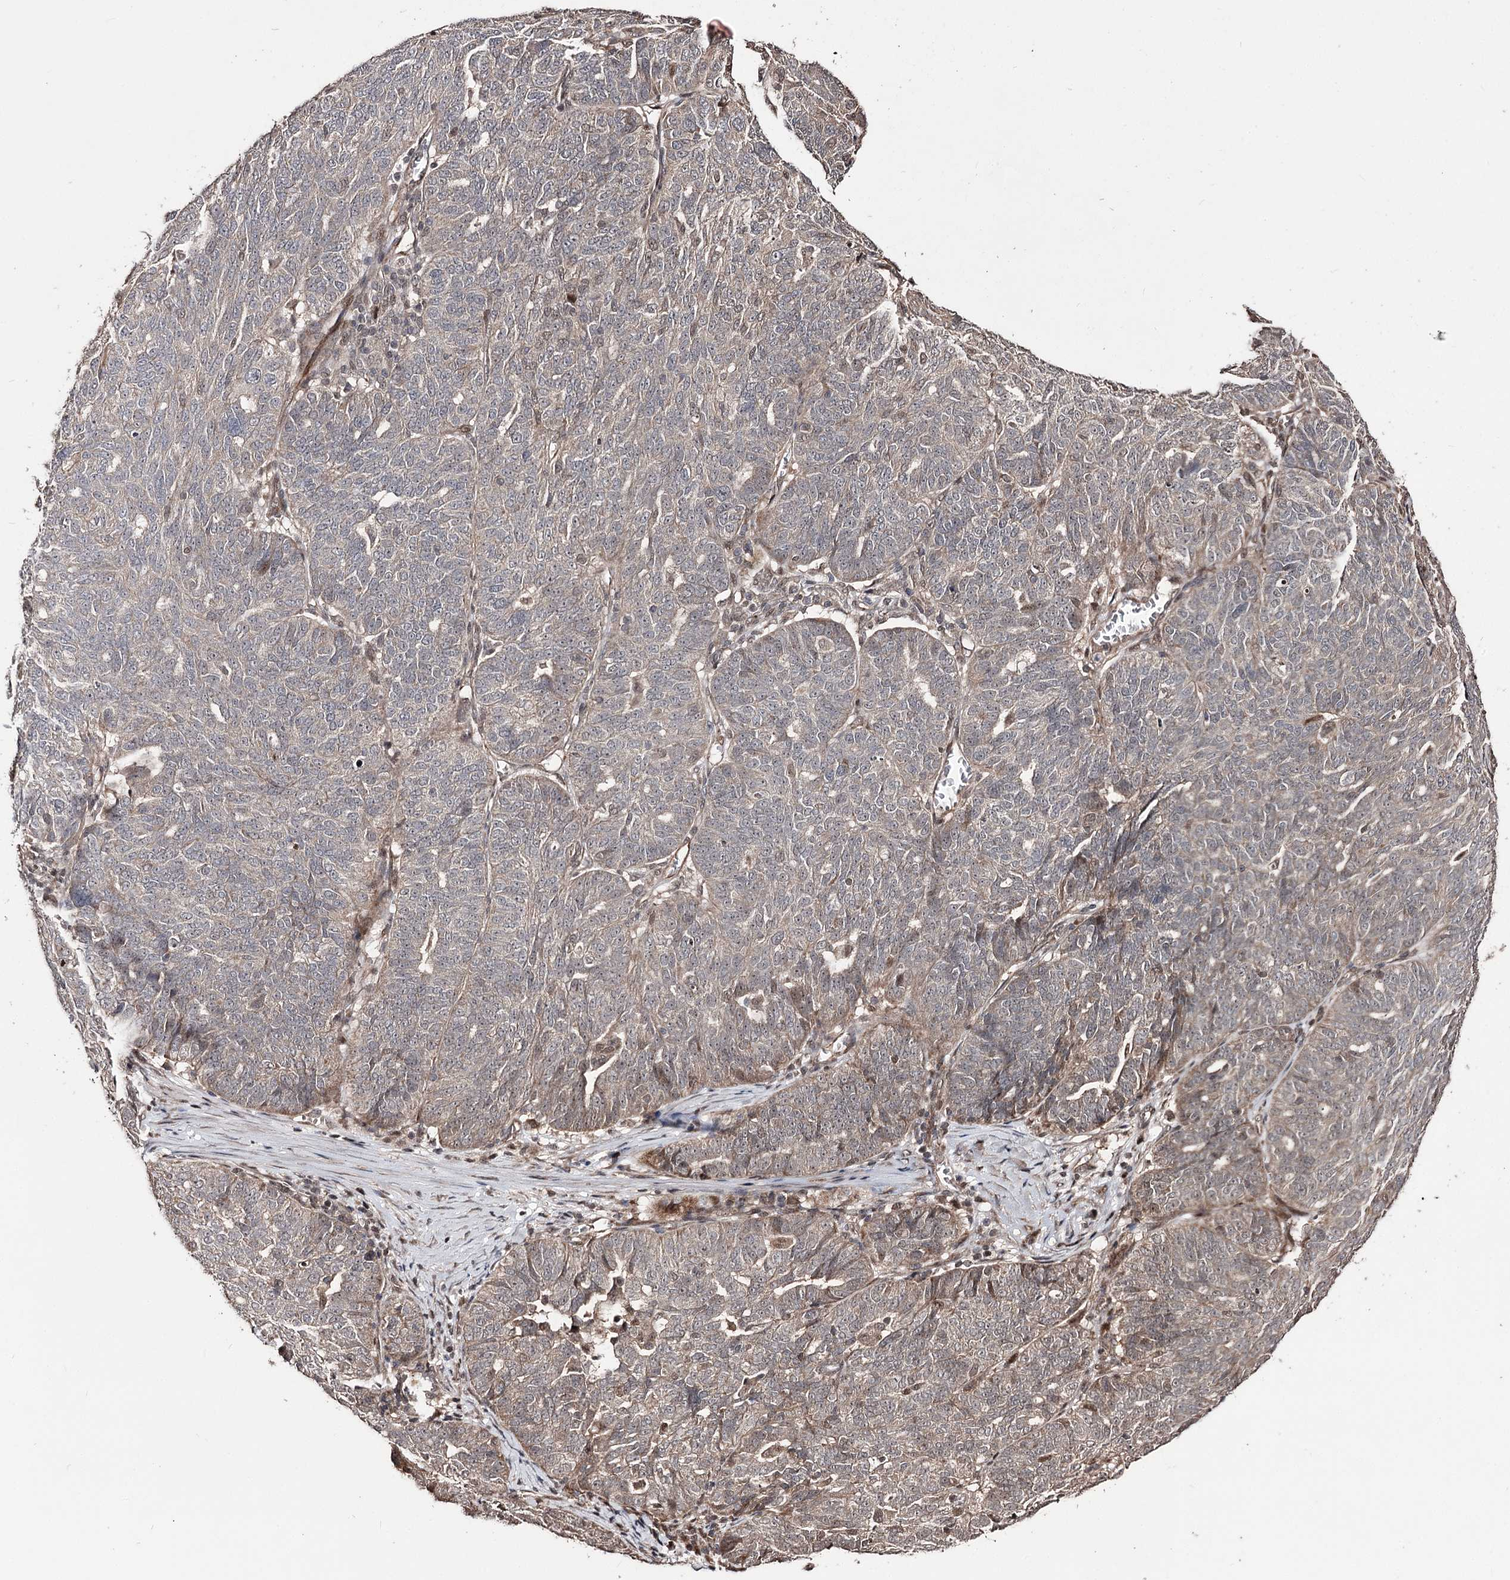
{"staining": {"intensity": "weak", "quantity": "<25%", "location": "cytoplasmic/membranous"}, "tissue": "ovarian cancer", "cell_type": "Tumor cells", "image_type": "cancer", "snomed": [{"axis": "morphology", "description": "Cystadenocarcinoma, serous, NOS"}, {"axis": "topography", "description": "Ovary"}], "caption": "Immunohistochemical staining of serous cystadenocarcinoma (ovarian) demonstrates no significant expression in tumor cells. (DAB (3,3'-diaminobenzidine) immunohistochemistry with hematoxylin counter stain).", "gene": "CPNE8", "patient": {"sex": "female", "age": 59}}